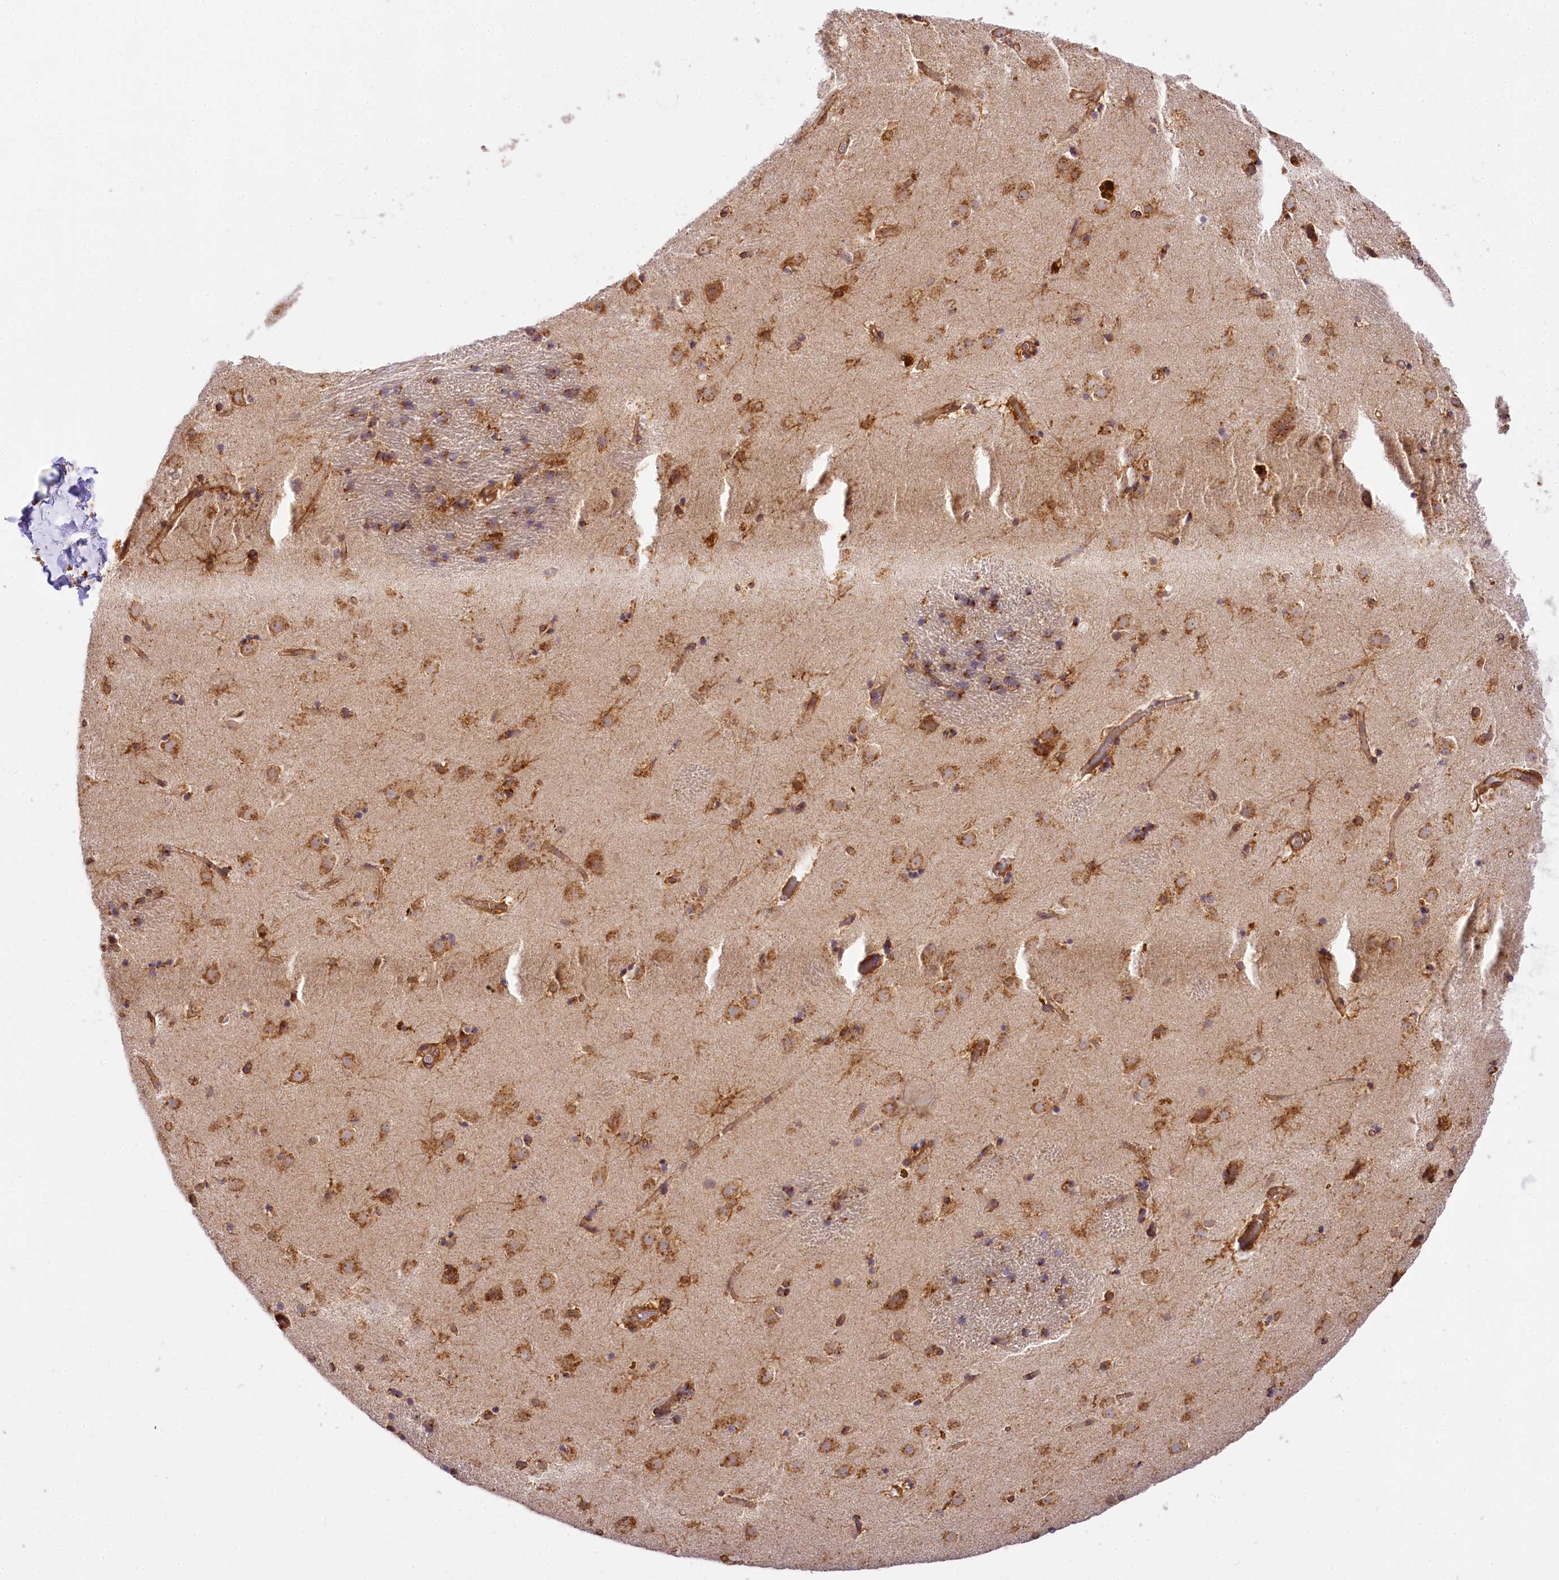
{"staining": {"intensity": "moderate", "quantity": ">75%", "location": "cytoplasmic/membranous"}, "tissue": "caudate", "cell_type": "Glial cells", "image_type": "normal", "snomed": [{"axis": "morphology", "description": "Normal tissue, NOS"}, {"axis": "topography", "description": "Lateral ventricle wall"}], "caption": "Caudate stained with a brown dye displays moderate cytoplasmic/membranous positive expression in approximately >75% of glial cells.", "gene": "PPIP5K2", "patient": {"sex": "male", "age": 70}}